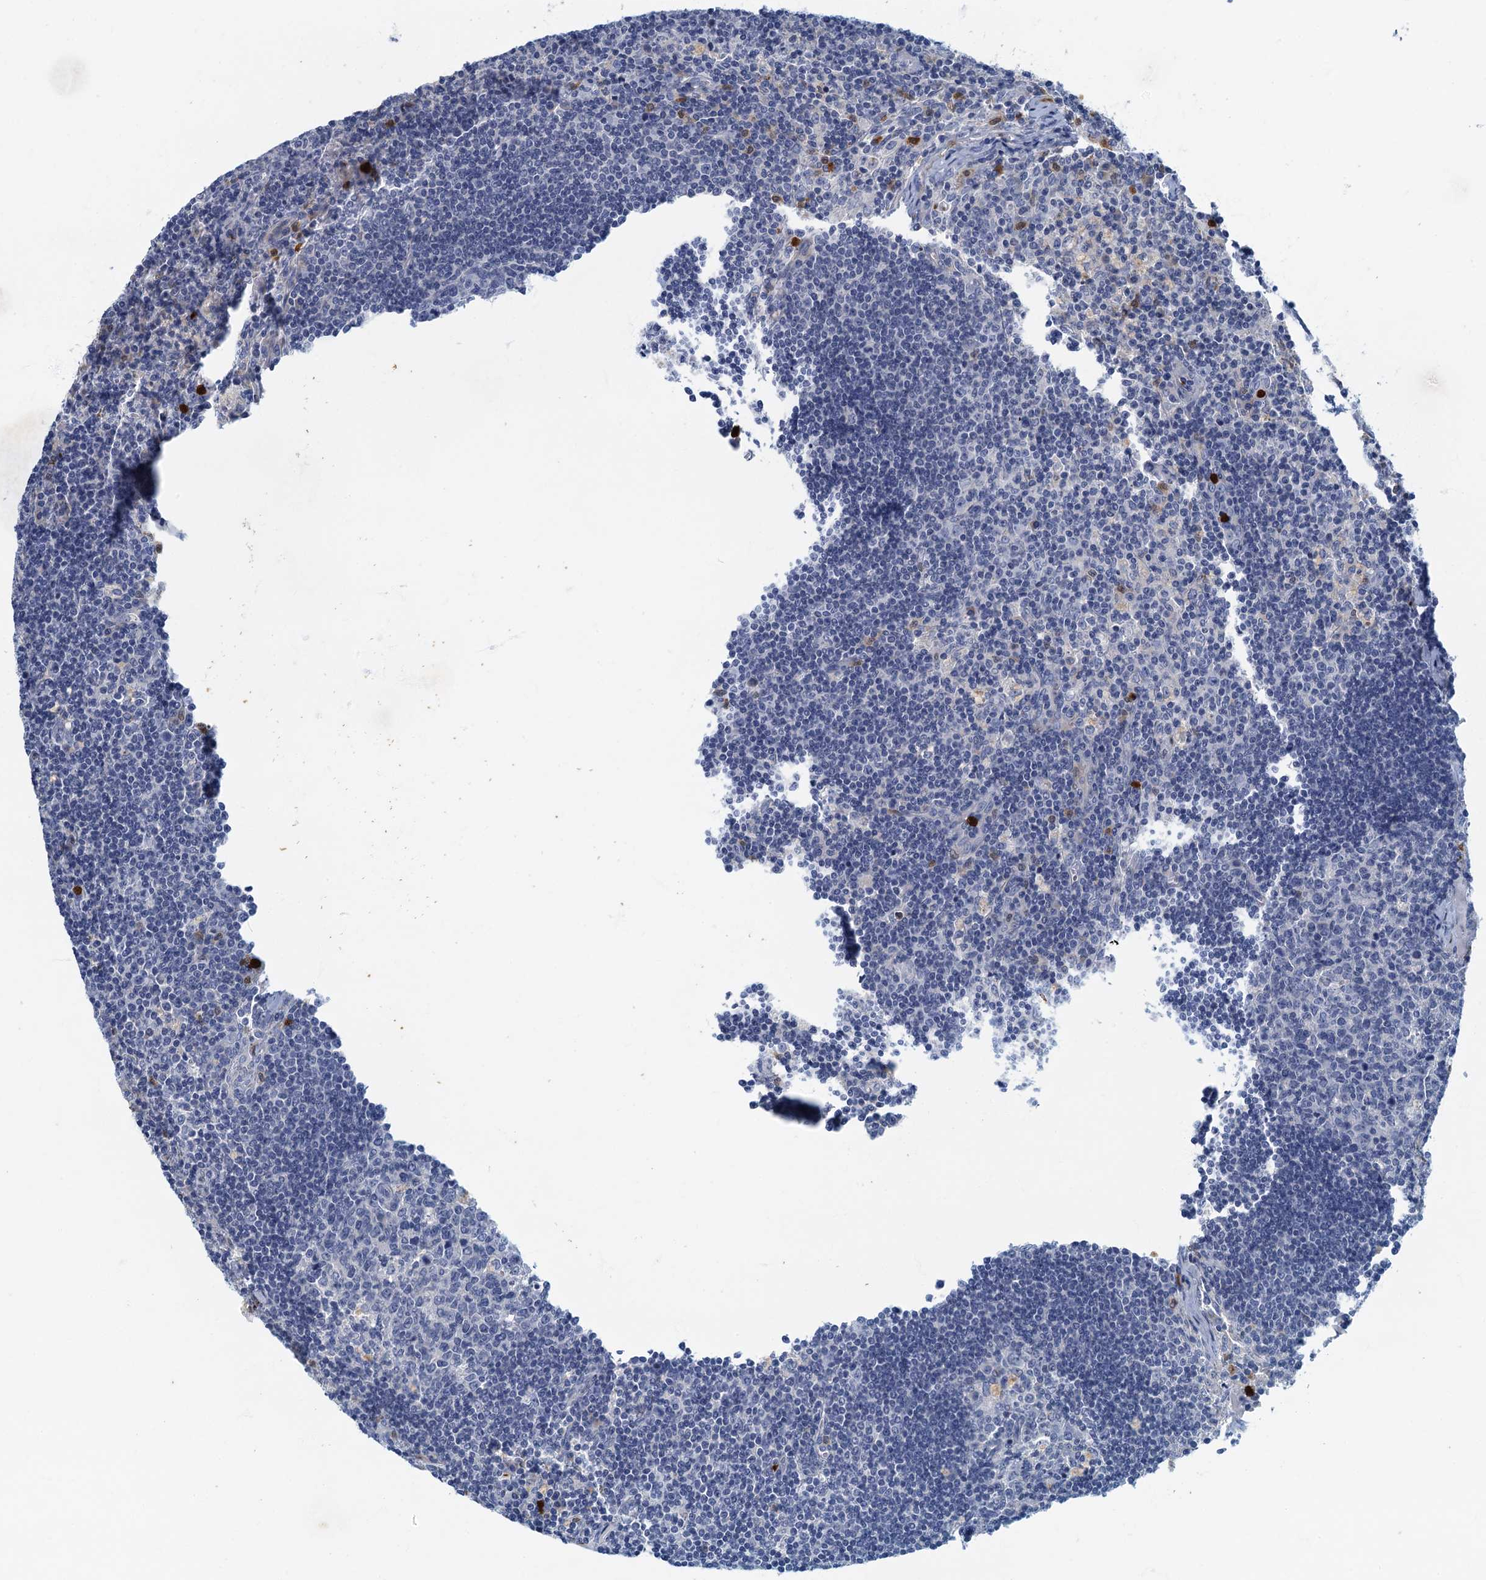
{"staining": {"intensity": "negative", "quantity": "none", "location": "none"}, "tissue": "lymph node", "cell_type": "Germinal center cells", "image_type": "normal", "snomed": [{"axis": "morphology", "description": "Normal tissue, NOS"}, {"axis": "topography", "description": "Lymph node"}], "caption": "Histopathology image shows no significant protein positivity in germinal center cells of unremarkable lymph node.", "gene": "ANKDD1A", "patient": {"sex": "male", "age": 58}}